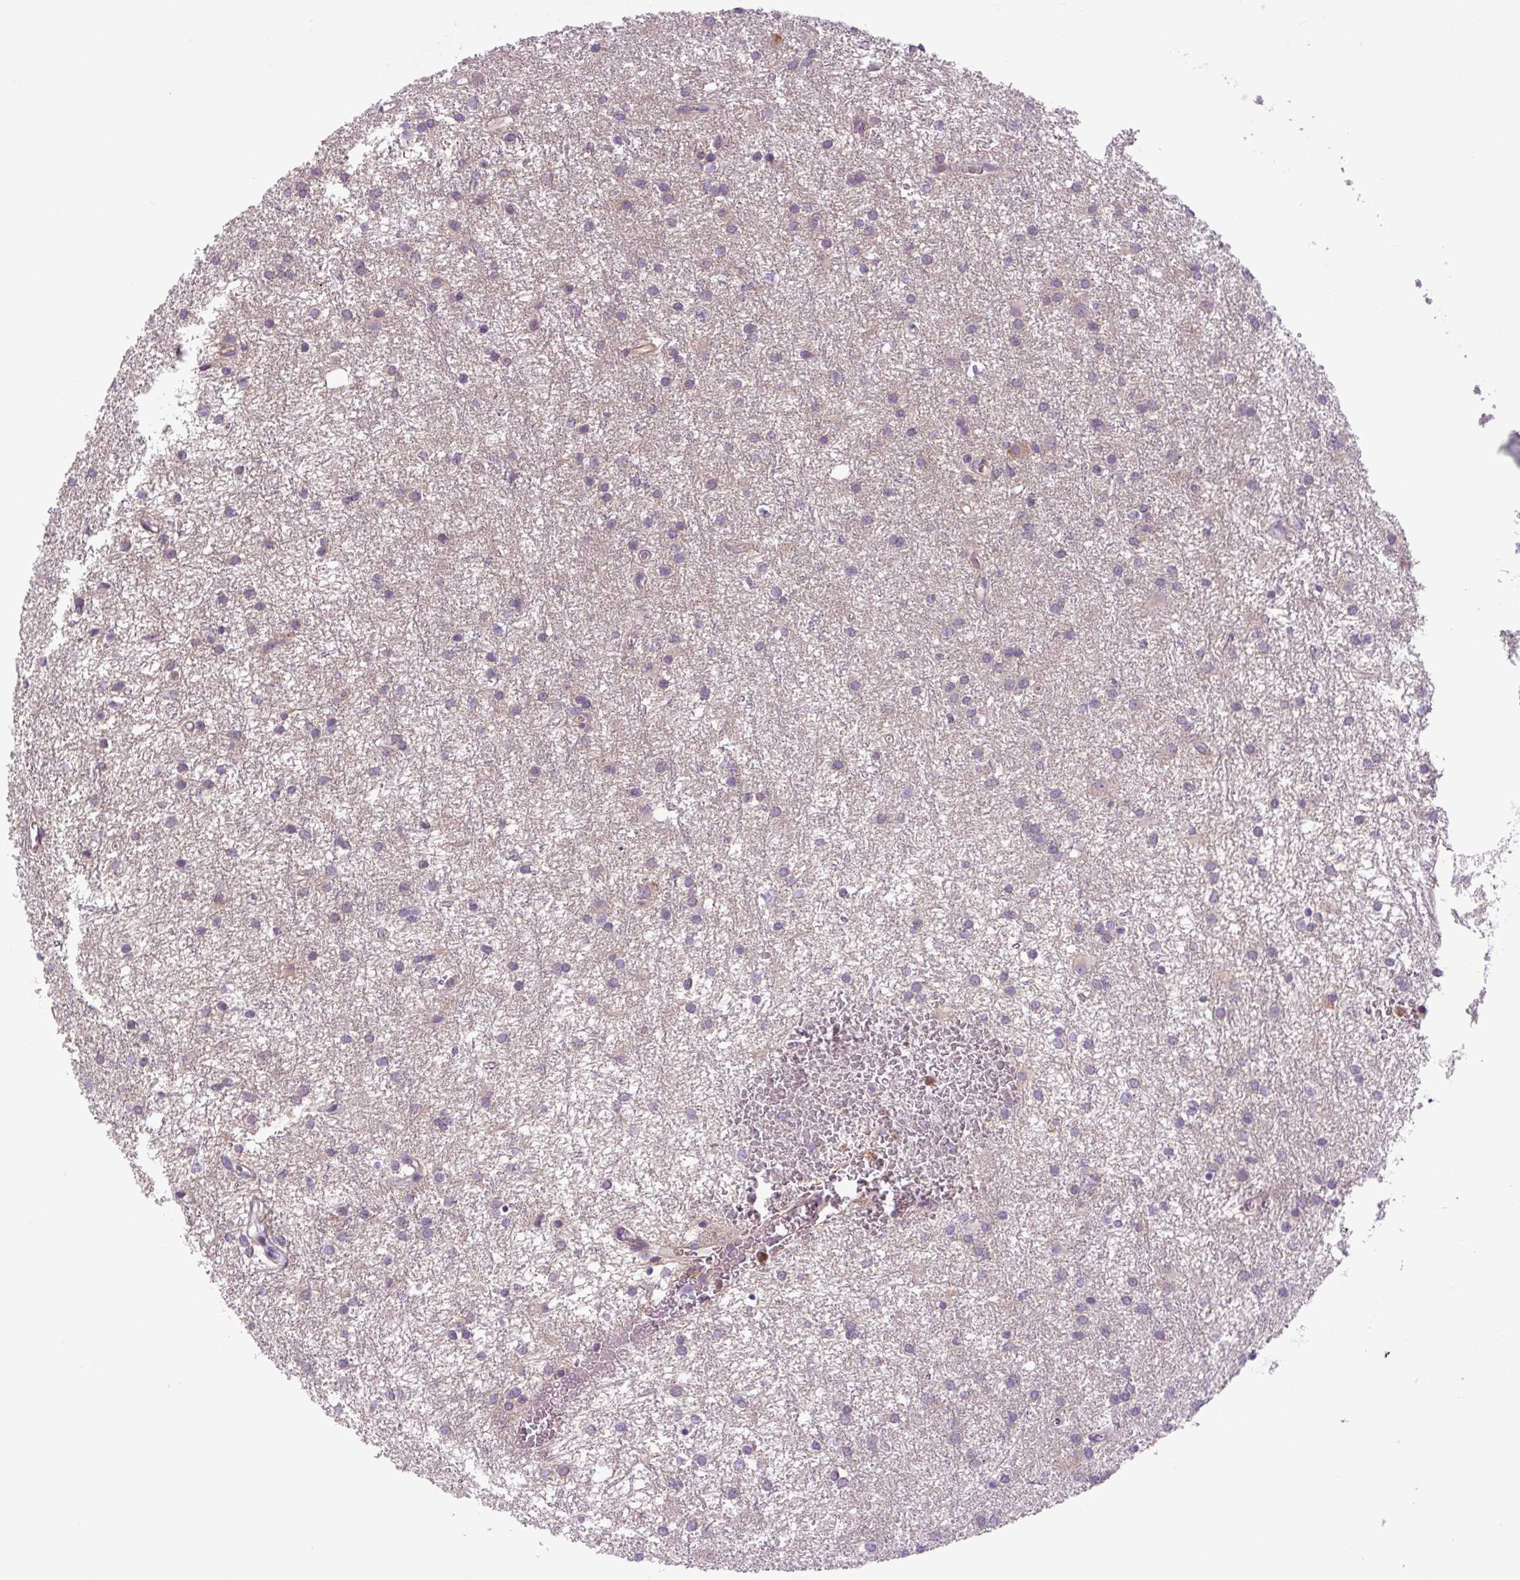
{"staining": {"intensity": "negative", "quantity": "none", "location": "none"}, "tissue": "glioma", "cell_type": "Tumor cells", "image_type": "cancer", "snomed": [{"axis": "morphology", "description": "Glioma, malignant, High grade"}, {"axis": "topography", "description": "Brain"}], "caption": "IHC micrograph of human glioma stained for a protein (brown), which shows no positivity in tumor cells.", "gene": "KIFC1", "patient": {"sex": "female", "age": 50}}